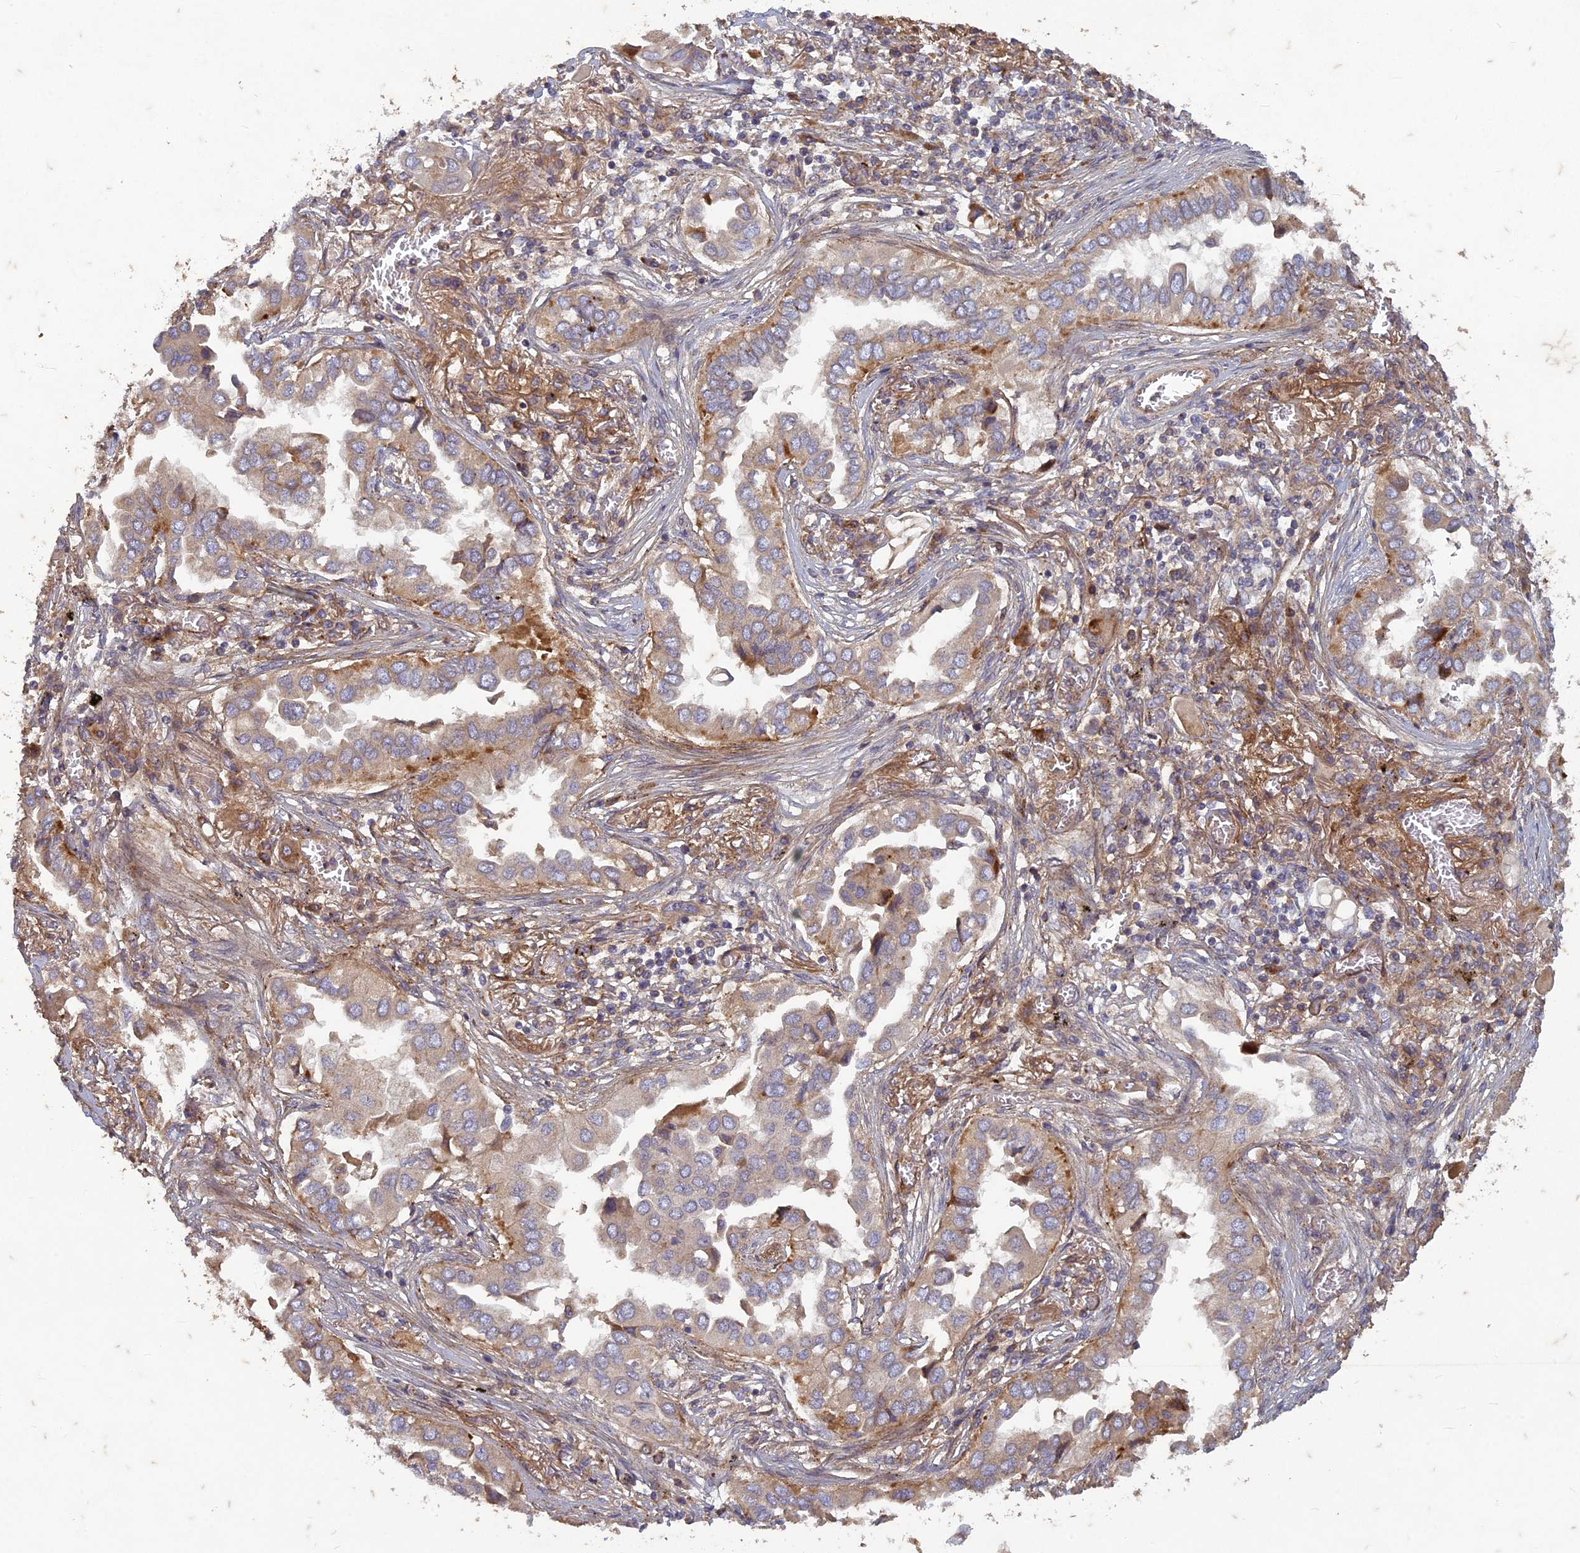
{"staining": {"intensity": "moderate", "quantity": ">75%", "location": "cytoplasmic/membranous"}, "tissue": "lung cancer", "cell_type": "Tumor cells", "image_type": "cancer", "snomed": [{"axis": "morphology", "description": "Adenocarcinoma, NOS"}, {"axis": "topography", "description": "Lung"}], "caption": "Approximately >75% of tumor cells in lung adenocarcinoma display moderate cytoplasmic/membranous protein positivity as visualized by brown immunohistochemical staining.", "gene": "TCF25", "patient": {"sex": "female", "age": 76}}